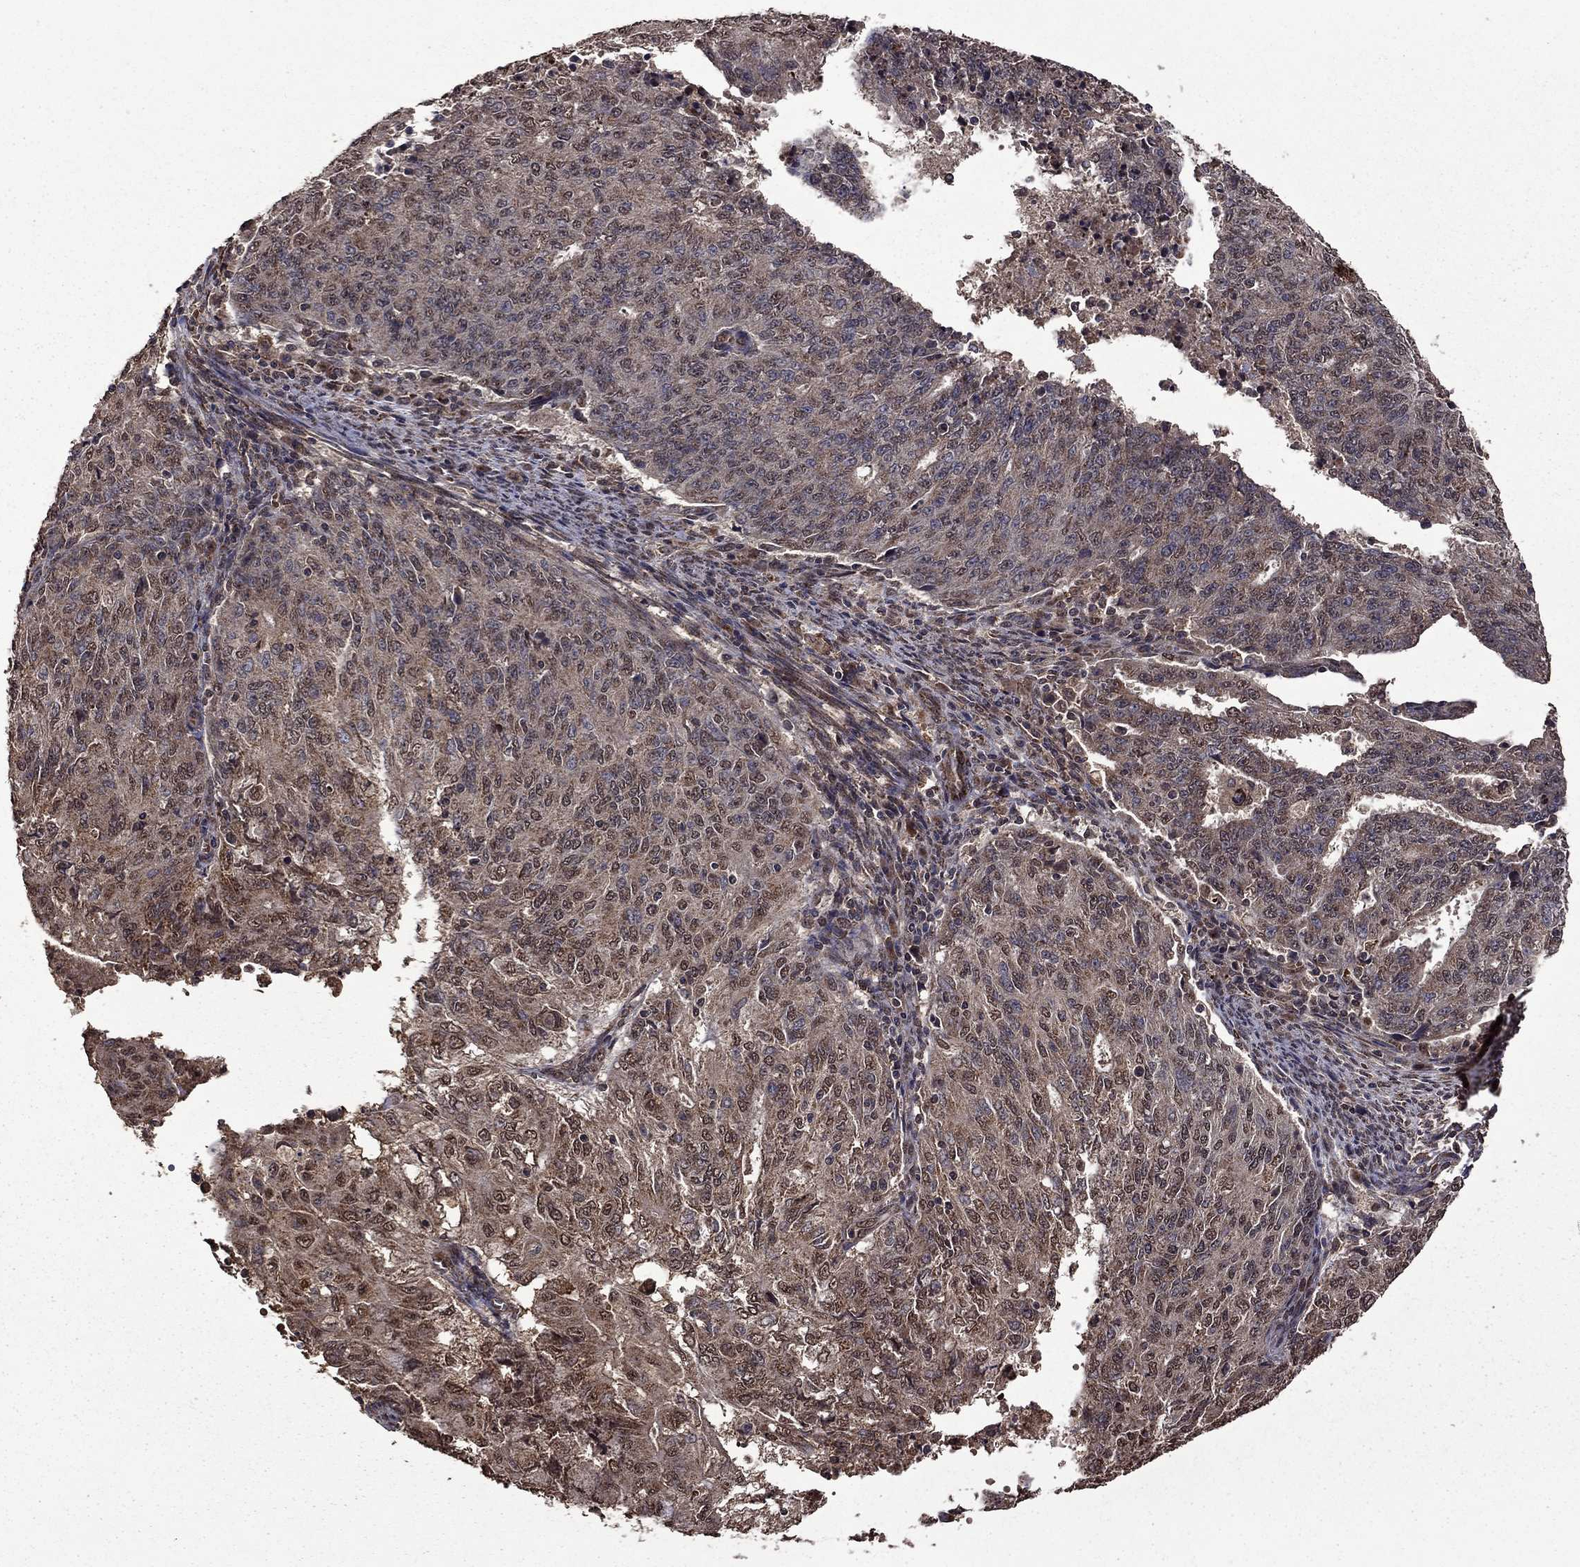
{"staining": {"intensity": "moderate", "quantity": "25%-75%", "location": "cytoplasmic/membranous,nuclear"}, "tissue": "endometrial cancer", "cell_type": "Tumor cells", "image_type": "cancer", "snomed": [{"axis": "morphology", "description": "Adenocarcinoma, NOS"}, {"axis": "topography", "description": "Endometrium"}], "caption": "About 25%-75% of tumor cells in human endometrial adenocarcinoma show moderate cytoplasmic/membranous and nuclear protein expression as visualized by brown immunohistochemical staining.", "gene": "ITM2B", "patient": {"sex": "female", "age": 82}}